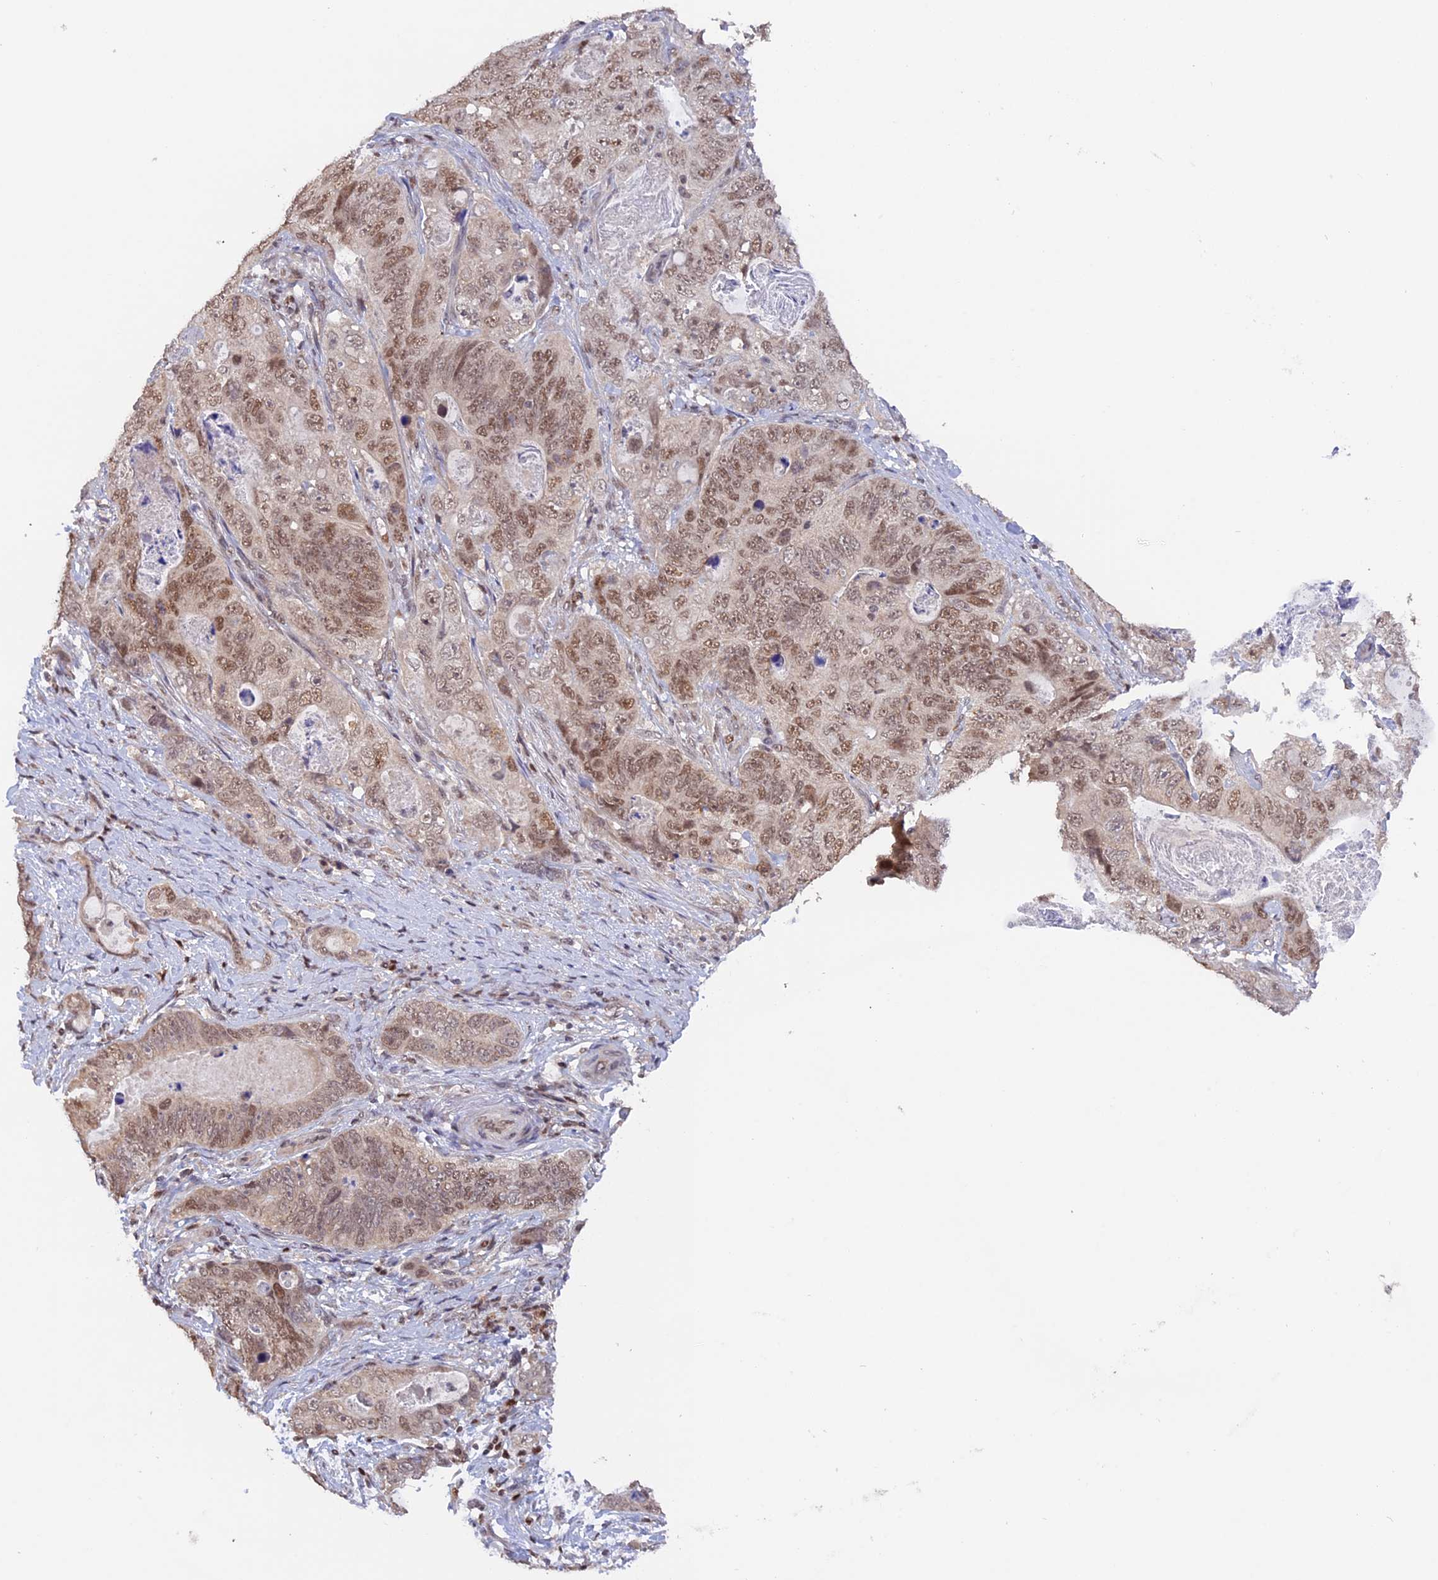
{"staining": {"intensity": "moderate", "quantity": ">75%", "location": "nuclear"}, "tissue": "stomach cancer", "cell_type": "Tumor cells", "image_type": "cancer", "snomed": [{"axis": "morphology", "description": "Normal tissue, NOS"}, {"axis": "morphology", "description": "Adenocarcinoma, NOS"}, {"axis": "topography", "description": "Stomach"}], "caption": "A high-resolution image shows IHC staining of adenocarcinoma (stomach), which demonstrates moderate nuclear positivity in about >75% of tumor cells.", "gene": "RFC5", "patient": {"sex": "female", "age": 89}}